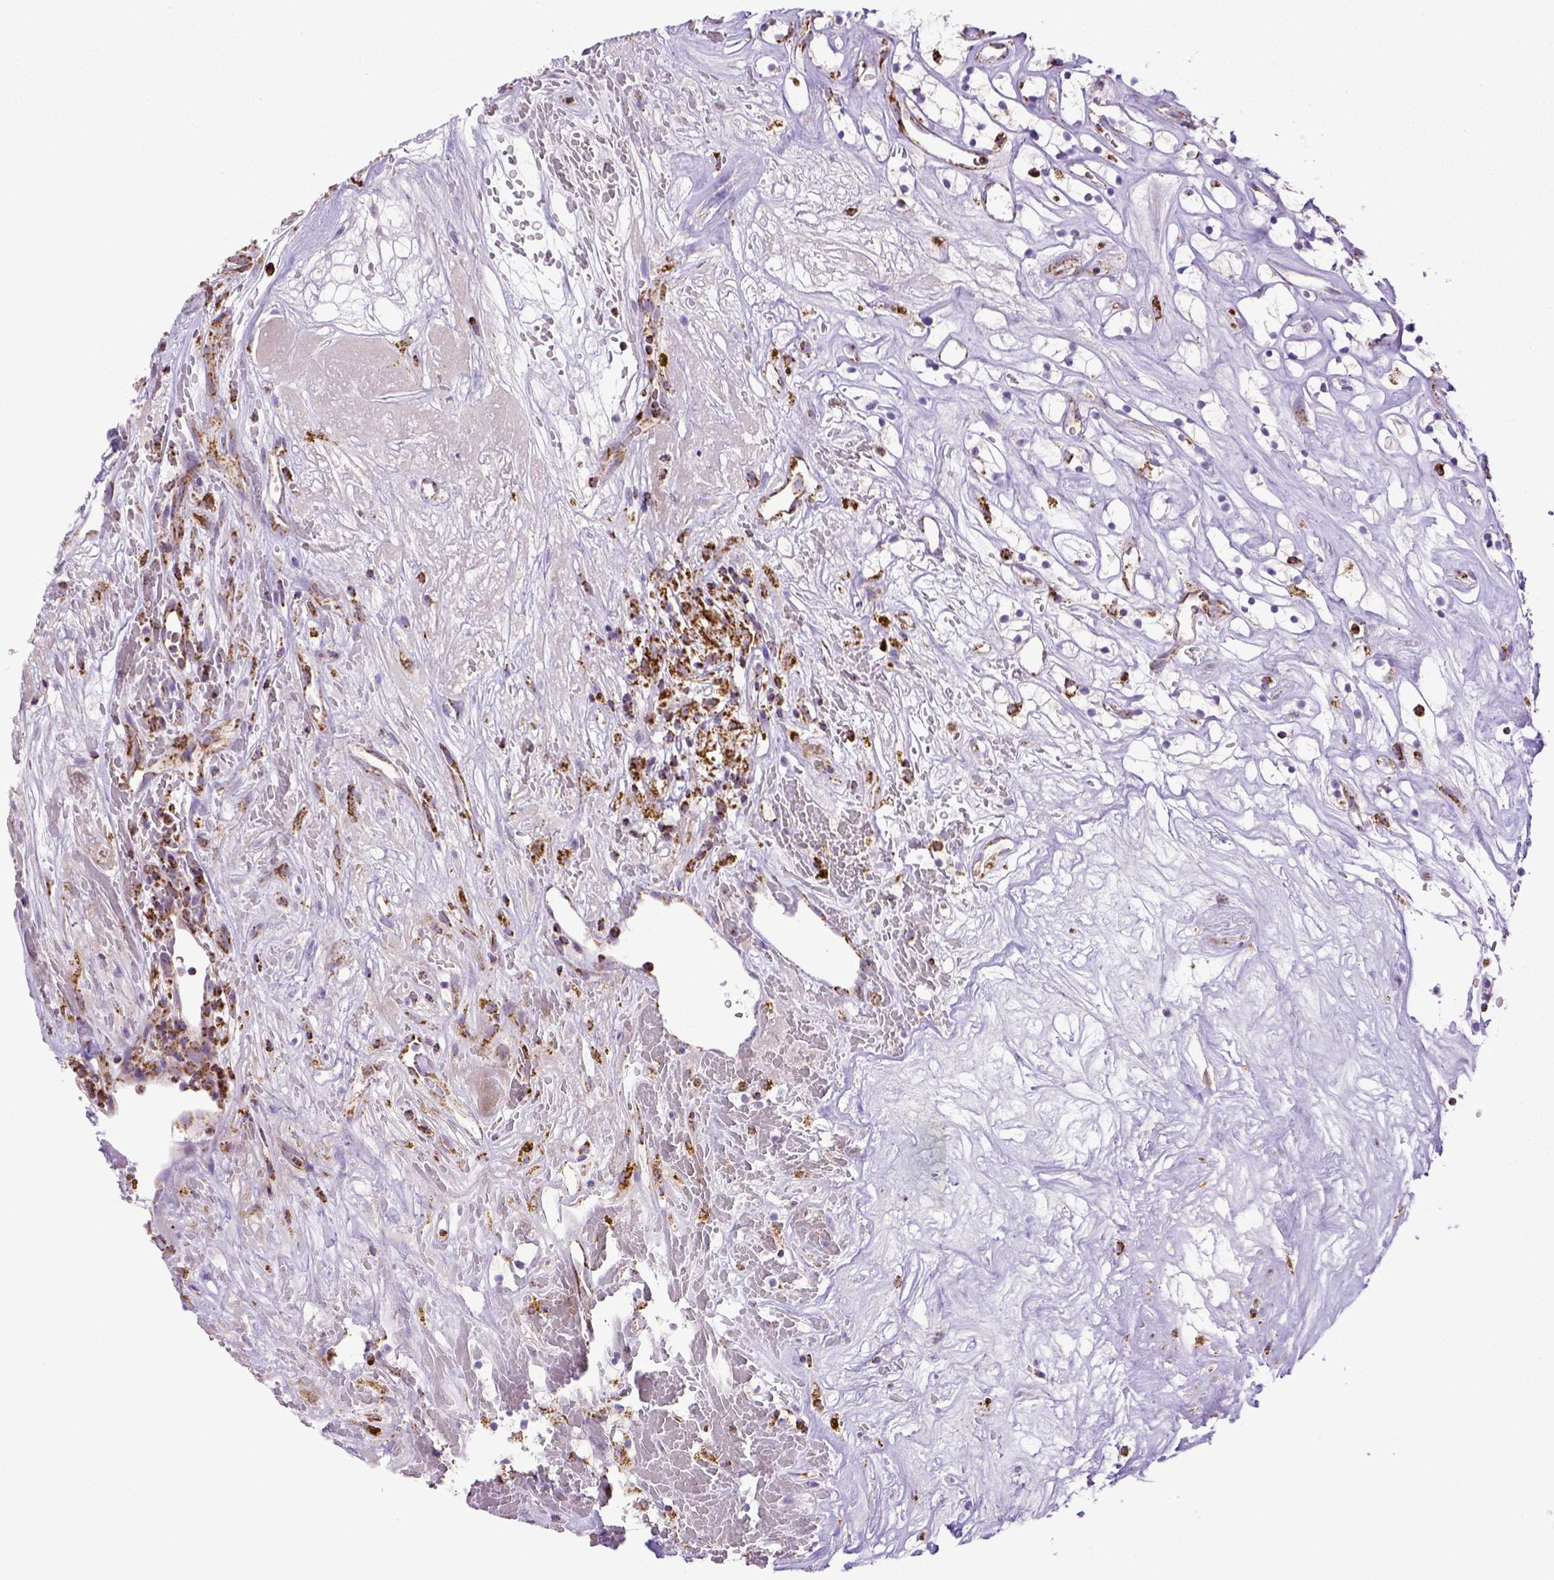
{"staining": {"intensity": "negative", "quantity": "none", "location": "none"}, "tissue": "renal cancer", "cell_type": "Tumor cells", "image_type": "cancer", "snomed": [{"axis": "morphology", "description": "Adenocarcinoma, NOS"}, {"axis": "topography", "description": "Kidney"}], "caption": "Immunohistochemical staining of human adenocarcinoma (renal) displays no significant positivity in tumor cells. (DAB (3,3'-diaminobenzidine) immunohistochemistry with hematoxylin counter stain).", "gene": "MT-CO1", "patient": {"sex": "female", "age": 64}}